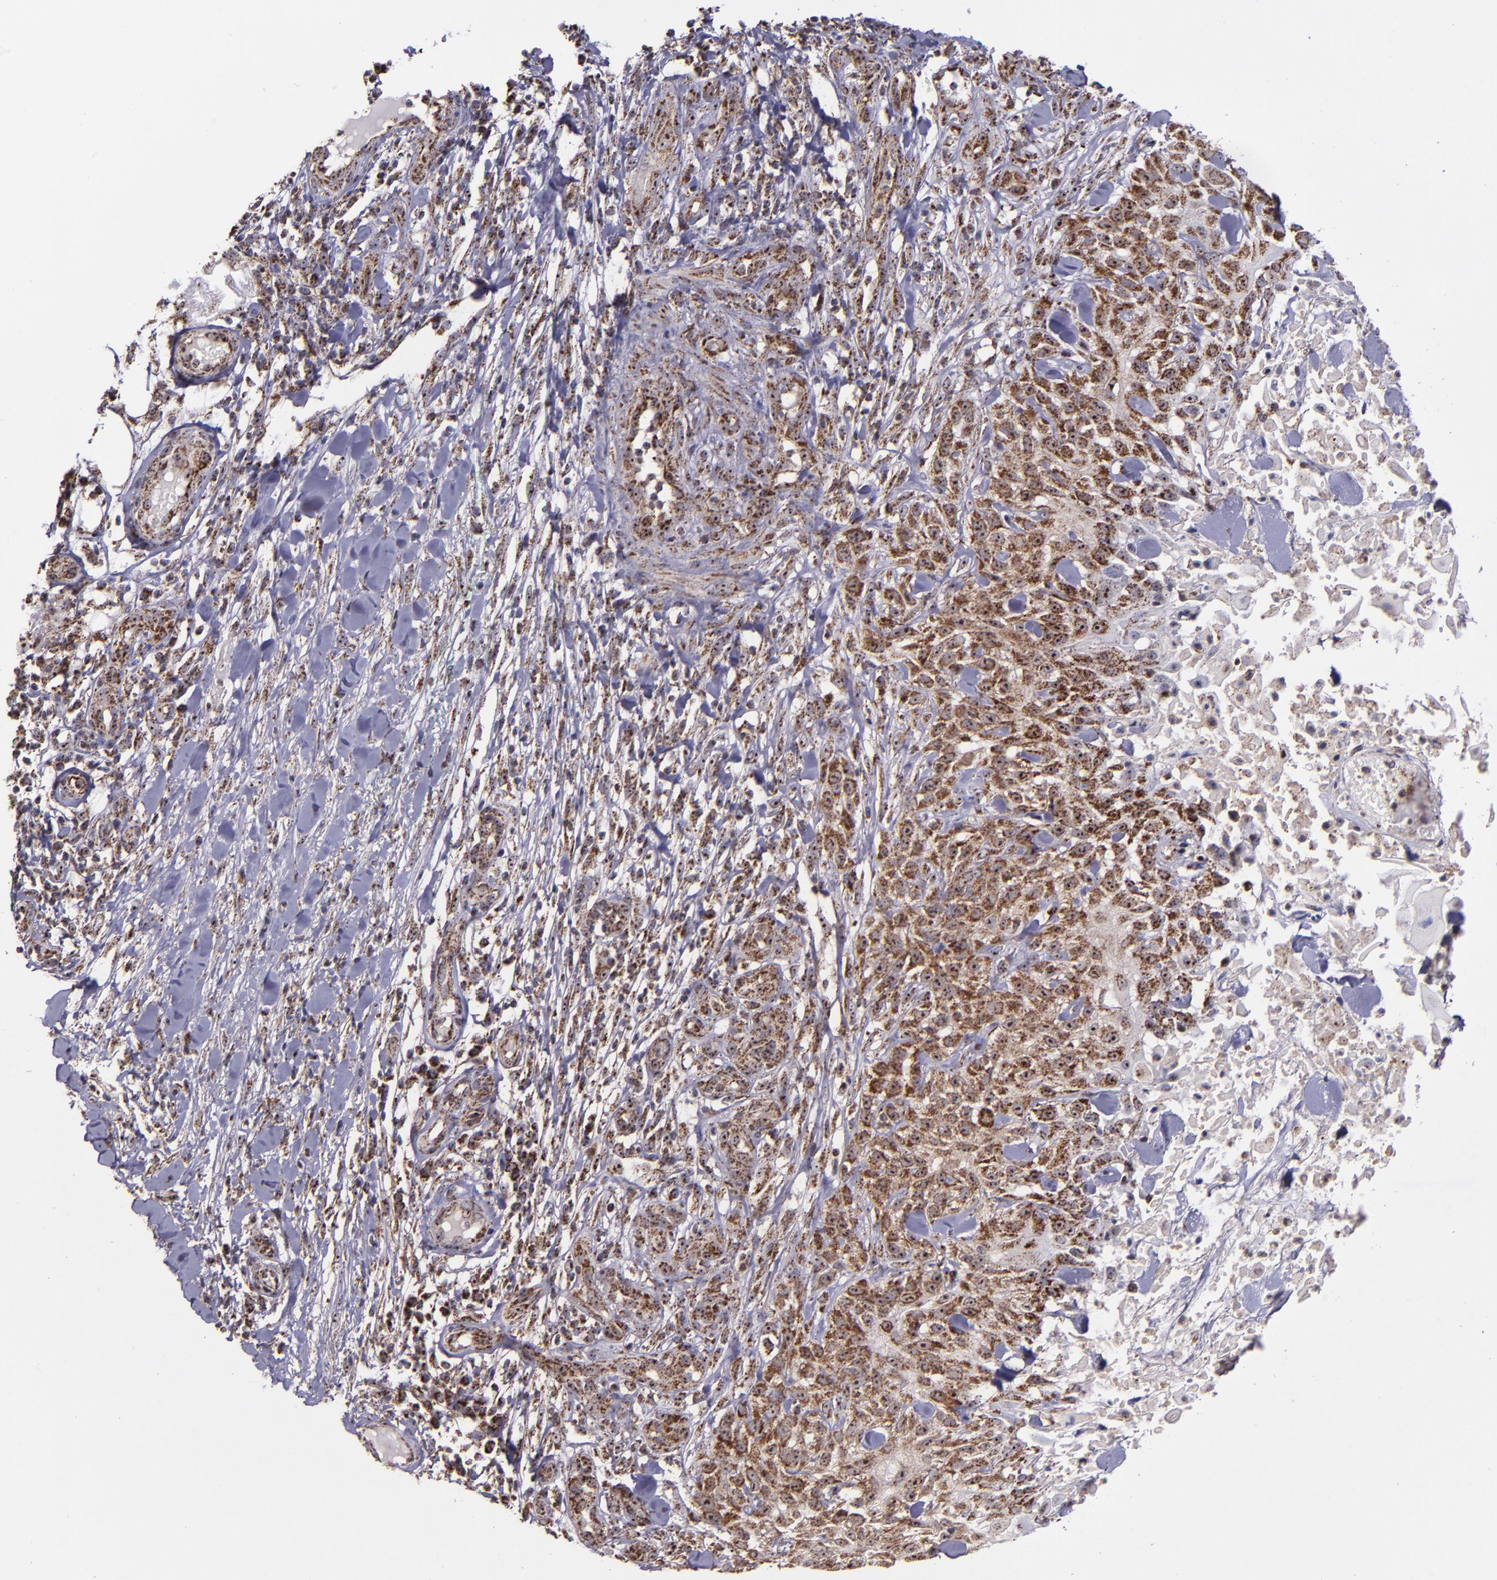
{"staining": {"intensity": "moderate", "quantity": ">75%", "location": "cytoplasmic/membranous,nuclear"}, "tissue": "skin cancer", "cell_type": "Tumor cells", "image_type": "cancer", "snomed": [{"axis": "morphology", "description": "Squamous cell carcinoma, NOS"}, {"axis": "topography", "description": "Skin"}], "caption": "Protein expression analysis of skin cancer (squamous cell carcinoma) displays moderate cytoplasmic/membranous and nuclear staining in approximately >75% of tumor cells.", "gene": "LONP1", "patient": {"sex": "female", "age": 42}}